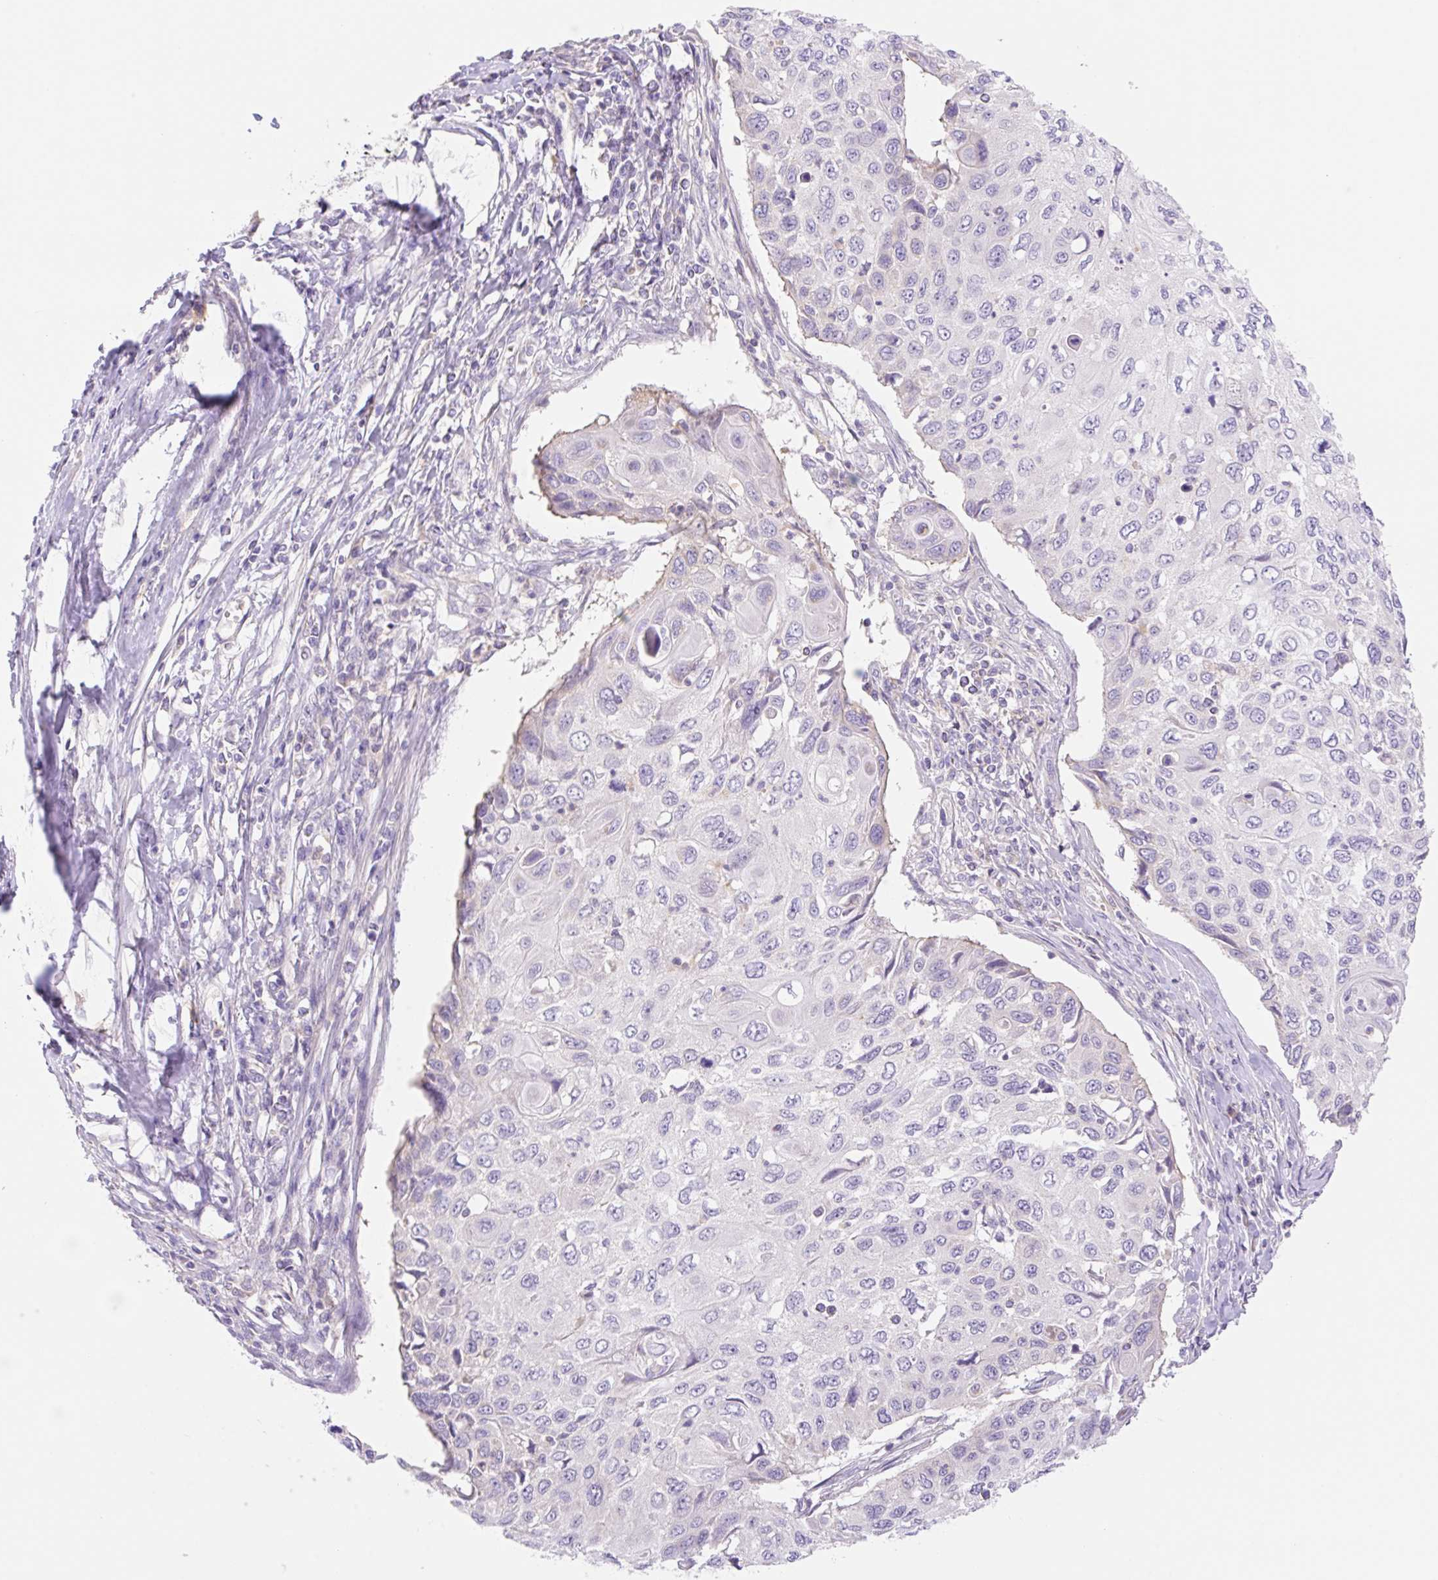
{"staining": {"intensity": "negative", "quantity": "none", "location": "none"}, "tissue": "cervical cancer", "cell_type": "Tumor cells", "image_type": "cancer", "snomed": [{"axis": "morphology", "description": "Squamous cell carcinoma, NOS"}, {"axis": "topography", "description": "Cervix"}], "caption": "DAB immunohistochemical staining of human cervical cancer (squamous cell carcinoma) exhibits no significant expression in tumor cells. (Stains: DAB immunohistochemistry (IHC) with hematoxylin counter stain, Microscopy: brightfield microscopy at high magnification).", "gene": "DENND5A", "patient": {"sex": "female", "age": 70}}